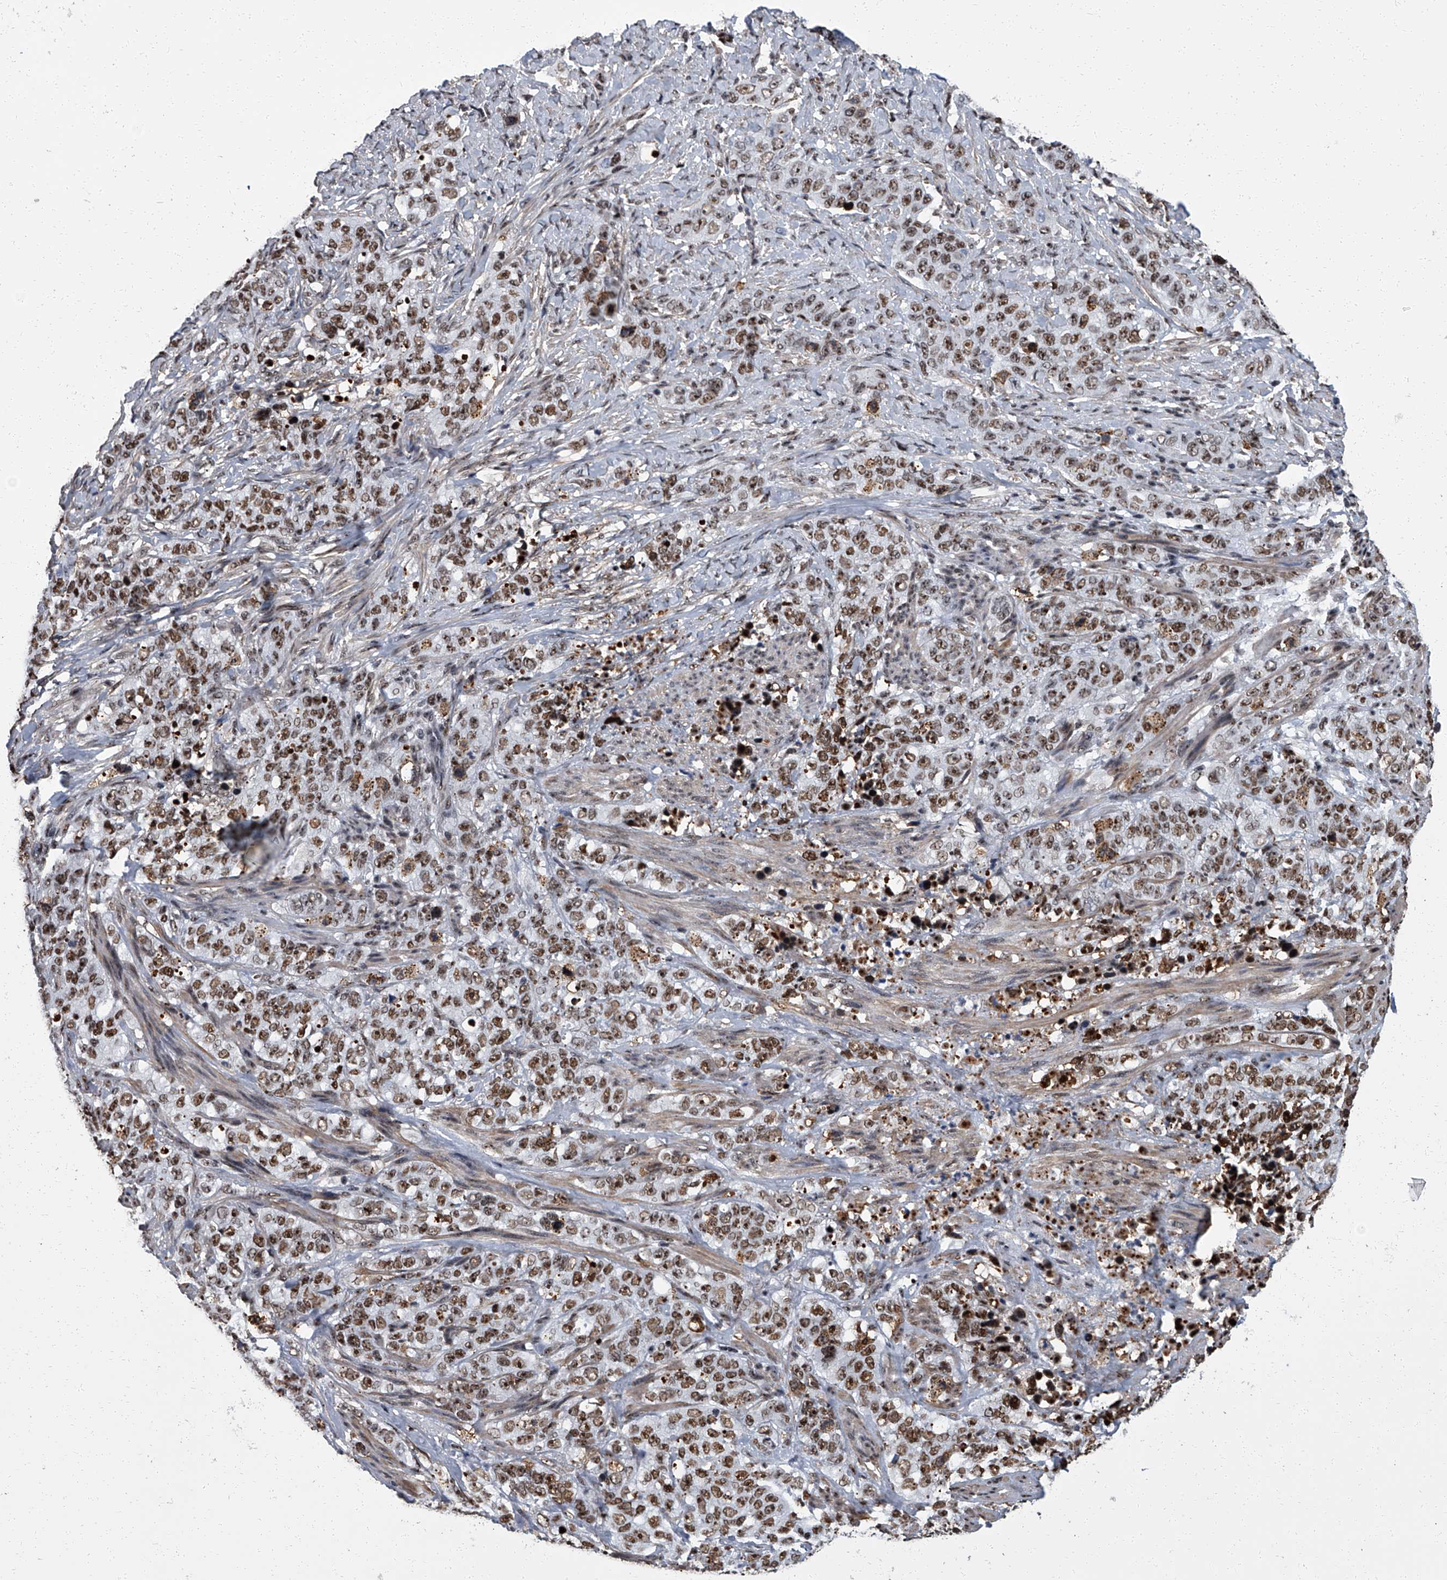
{"staining": {"intensity": "strong", "quantity": "25%-75%", "location": "nuclear"}, "tissue": "stomach cancer", "cell_type": "Tumor cells", "image_type": "cancer", "snomed": [{"axis": "morphology", "description": "Adenocarcinoma, NOS"}, {"axis": "topography", "description": "Stomach"}], "caption": "High-power microscopy captured an immunohistochemistry (IHC) histopathology image of stomach adenocarcinoma, revealing strong nuclear positivity in about 25%-75% of tumor cells. The protein of interest is stained brown, and the nuclei are stained in blue (DAB IHC with brightfield microscopy, high magnification).", "gene": "ZNF518B", "patient": {"sex": "male", "age": 48}}